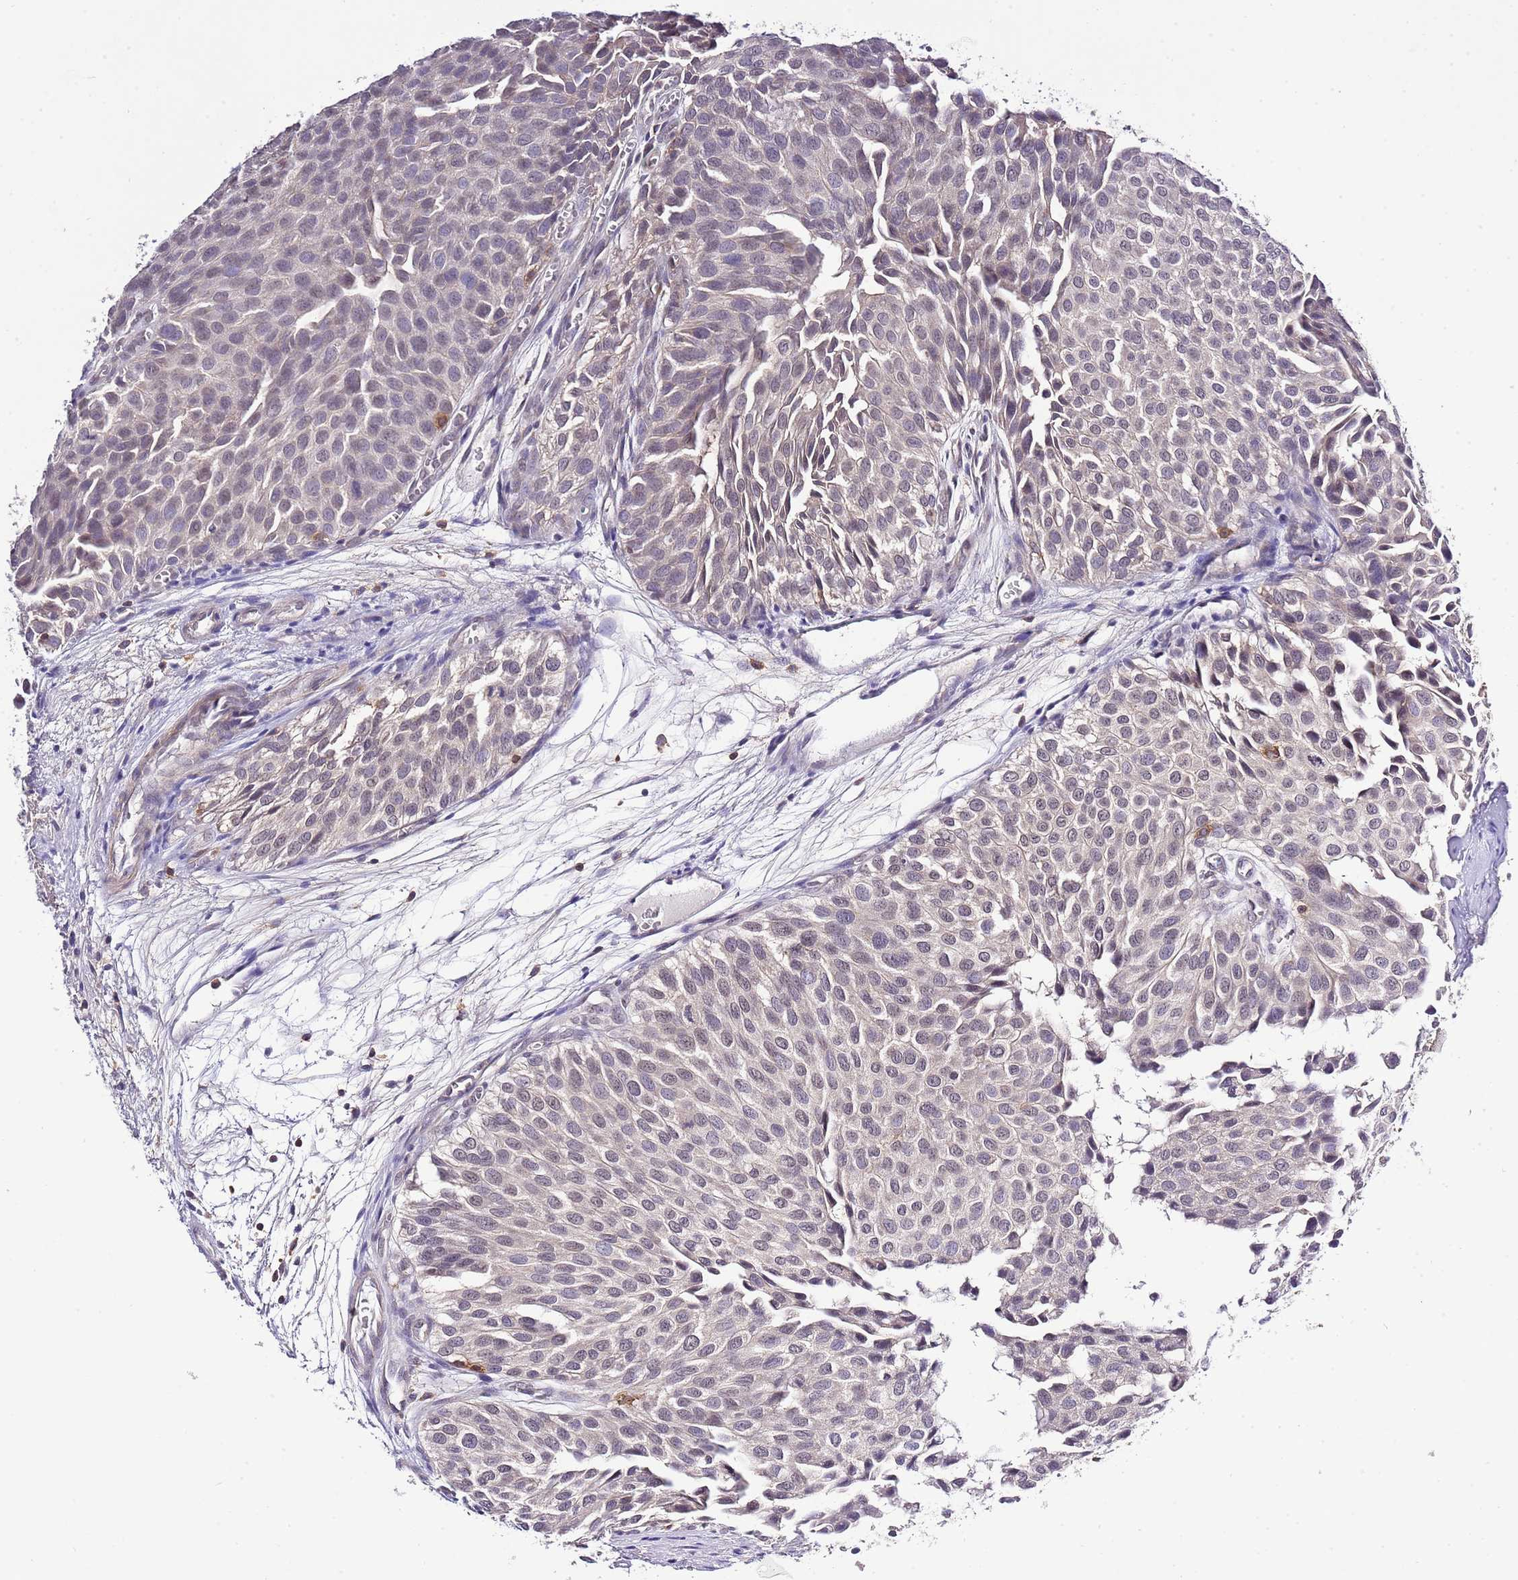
{"staining": {"intensity": "negative", "quantity": "none", "location": "none"}, "tissue": "urothelial cancer", "cell_type": "Tumor cells", "image_type": "cancer", "snomed": [{"axis": "morphology", "description": "Urothelial carcinoma, Low grade"}, {"axis": "topography", "description": "Urinary bladder"}], "caption": "High power microscopy photomicrograph of an IHC photomicrograph of urothelial cancer, revealing no significant expression in tumor cells.", "gene": "EFHD1", "patient": {"sex": "male", "age": 88}}